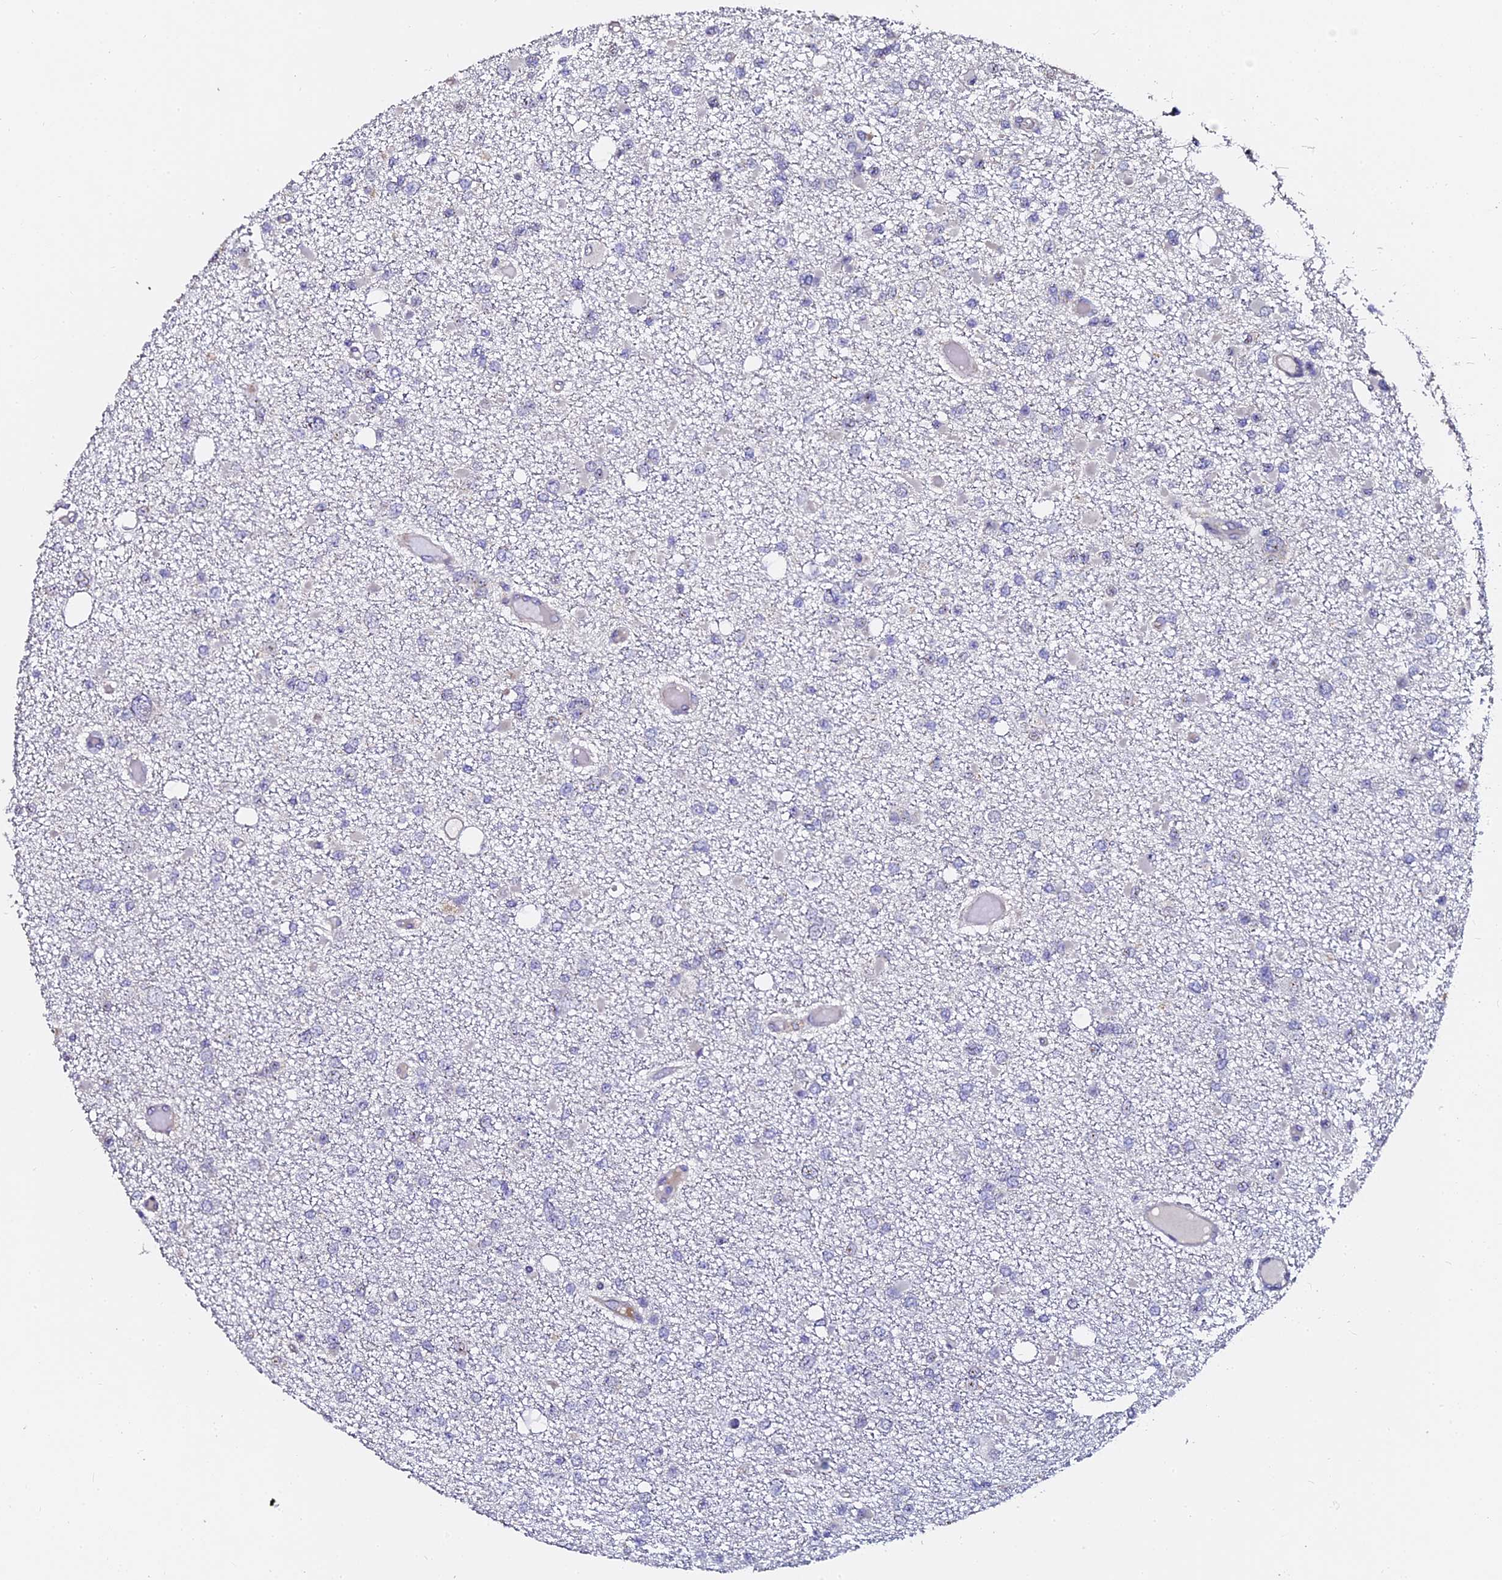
{"staining": {"intensity": "negative", "quantity": "none", "location": "none"}, "tissue": "glioma", "cell_type": "Tumor cells", "image_type": "cancer", "snomed": [{"axis": "morphology", "description": "Glioma, malignant, Low grade"}, {"axis": "topography", "description": "Brain"}], "caption": "The micrograph demonstrates no staining of tumor cells in low-grade glioma (malignant).", "gene": "GPN3", "patient": {"sex": "female", "age": 22}}